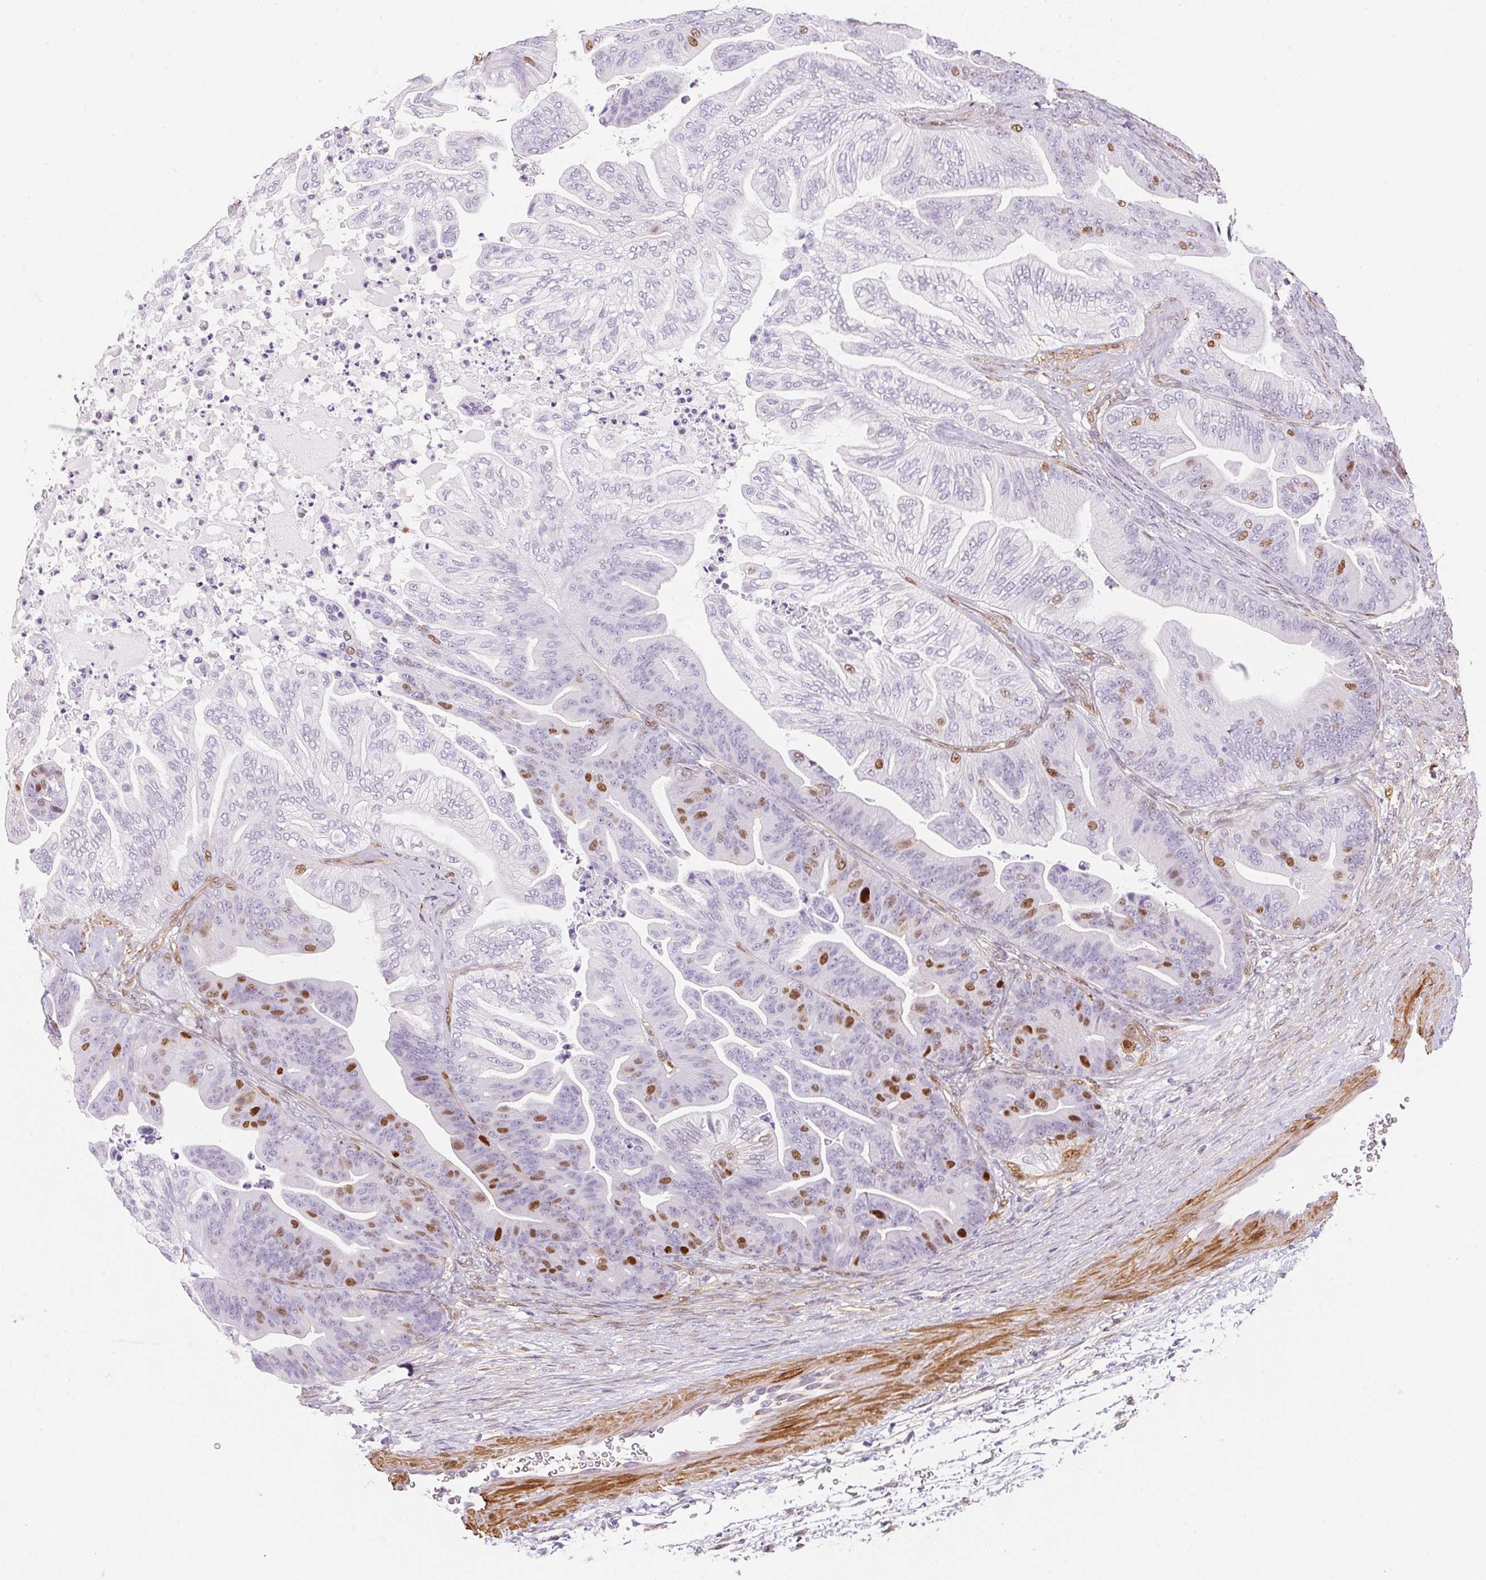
{"staining": {"intensity": "moderate", "quantity": "<25%", "location": "nuclear"}, "tissue": "ovarian cancer", "cell_type": "Tumor cells", "image_type": "cancer", "snomed": [{"axis": "morphology", "description": "Cystadenocarcinoma, mucinous, NOS"}, {"axis": "topography", "description": "Ovary"}], "caption": "Immunohistochemistry (IHC) (DAB (3,3'-diaminobenzidine)) staining of ovarian cancer (mucinous cystadenocarcinoma) shows moderate nuclear protein expression in approximately <25% of tumor cells.", "gene": "SMTN", "patient": {"sex": "female", "age": 67}}